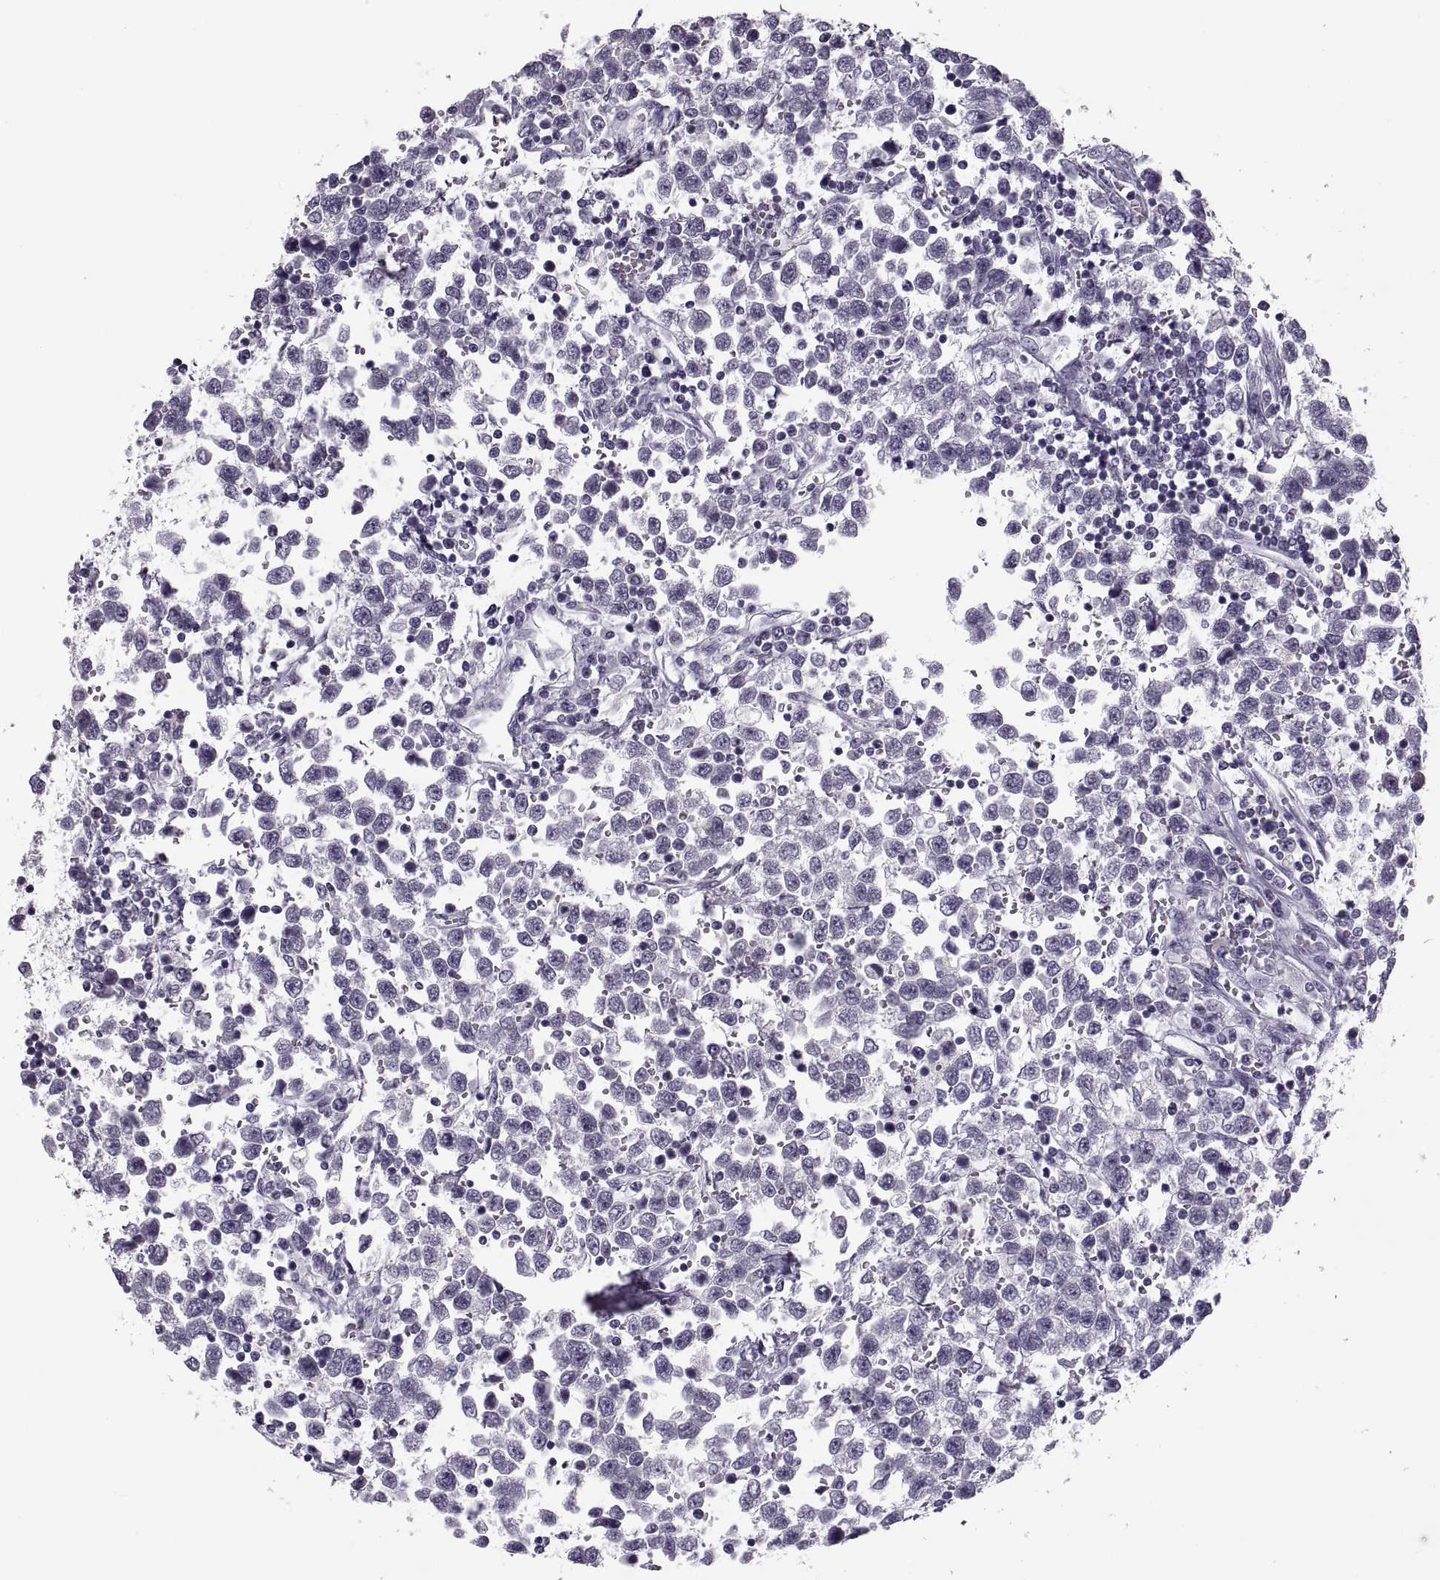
{"staining": {"intensity": "negative", "quantity": "none", "location": "none"}, "tissue": "testis cancer", "cell_type": "Tumor cells", "image_type": "cancer", "snomed": [{"axis": "morphology", "description": "Seminoma, NOS"}, {"axis": "topography", "description": "Testis"}], "caption": "Testis cancer stained for a protein using immunohistochemistry shows no expression tumor cells.", "gene": "PRSS54", "patient": {"sex": "male", "age": 34}}